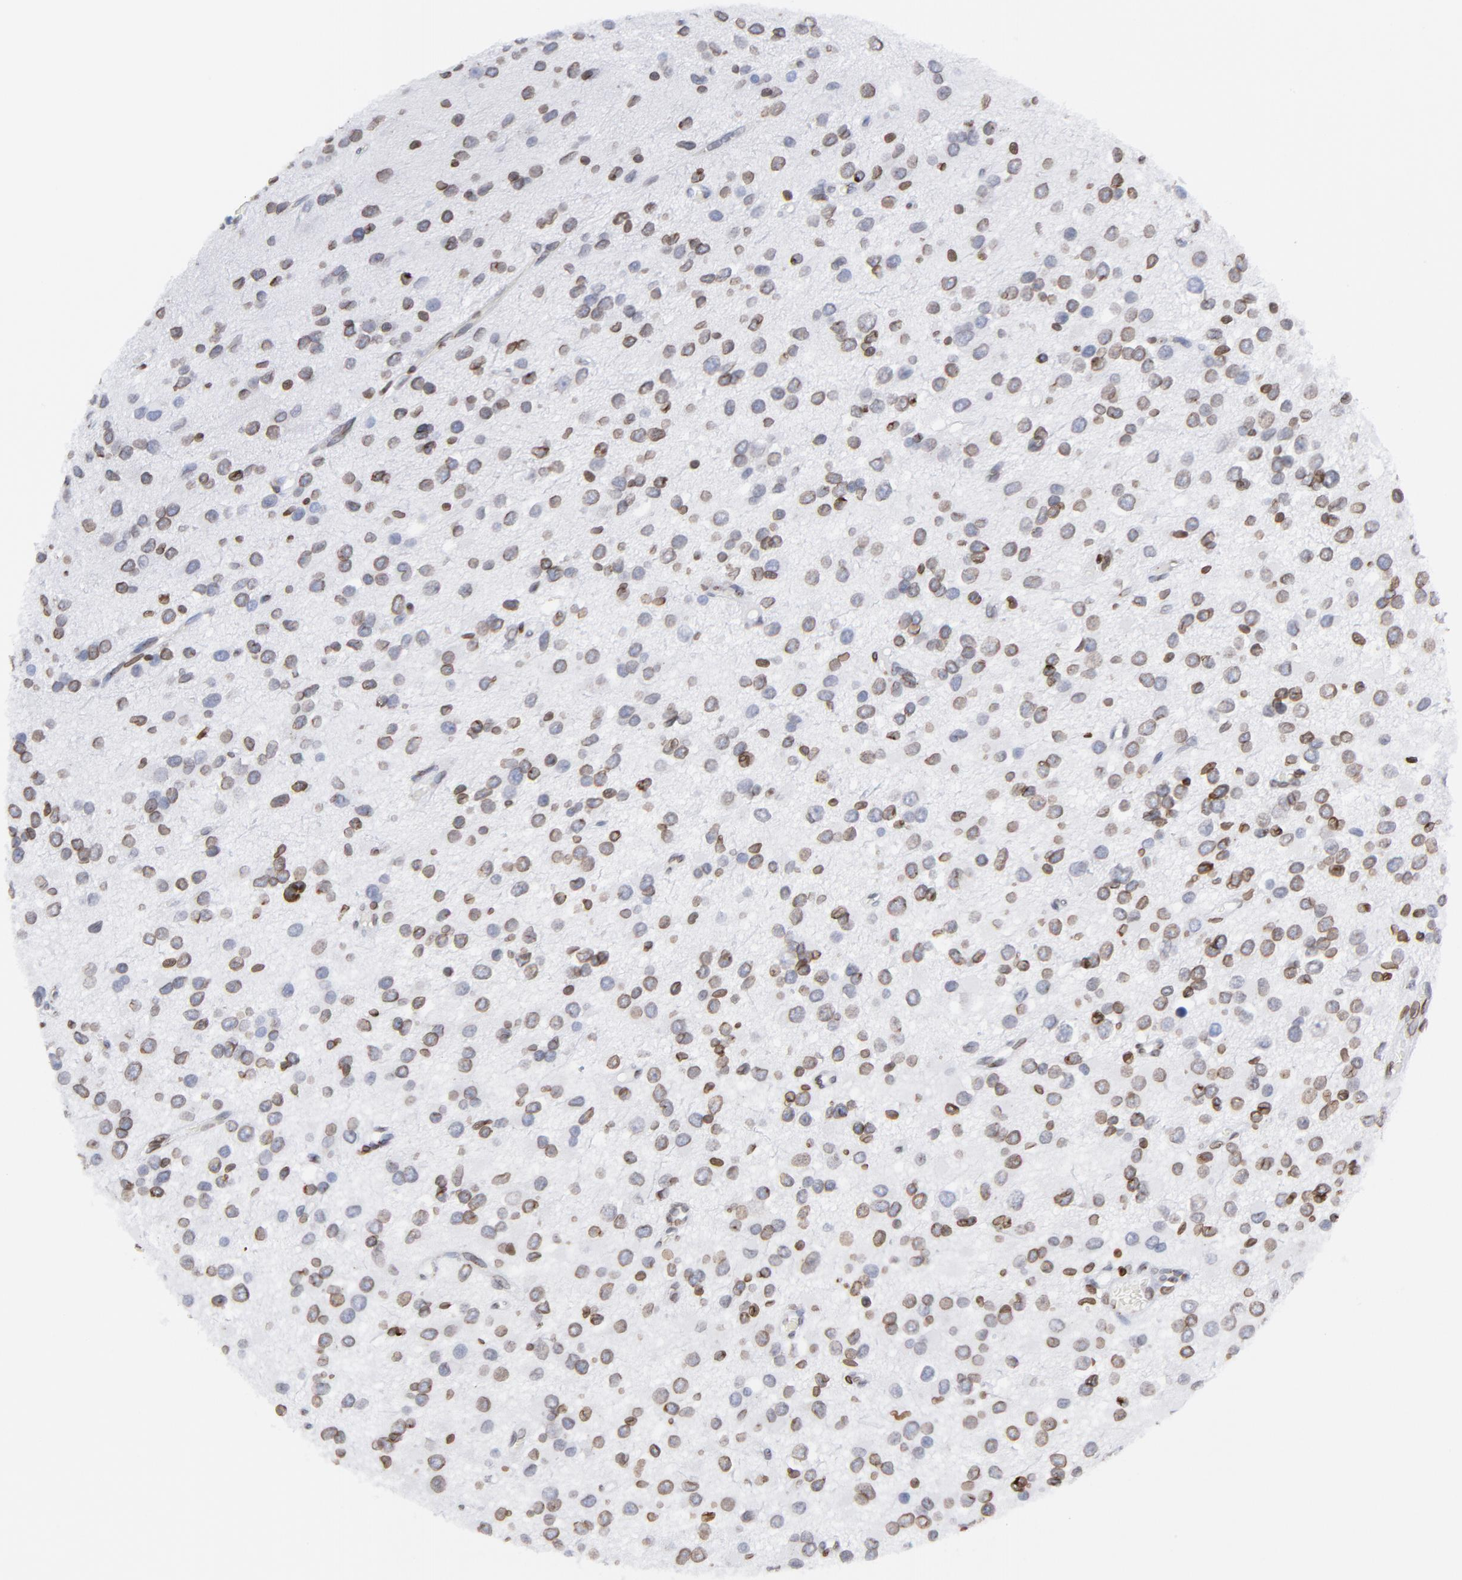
{"staining": {"intensity": "weak", "quantity": "25%-75%", "location": "cytoplasmic/membranous,nuclear"}, "tissue": "glioma", "cell_type": "Tumor cells", "image_type": "cancer", "snomed": [{"axis": "morphology", "description": "Glioma, malignant, Low grade"}, {"axis": "topography", "description": "Brain"}], "caption": "Immunohistochemical staining of malignant glioma (low-grade) demonstrates low levels of weak cytoplasmic/membranous and nuclear expression in approximately 25%-75% of tumor cells.", "gene": "THAP7", "patient": {"sex": "male", "age": 42}}